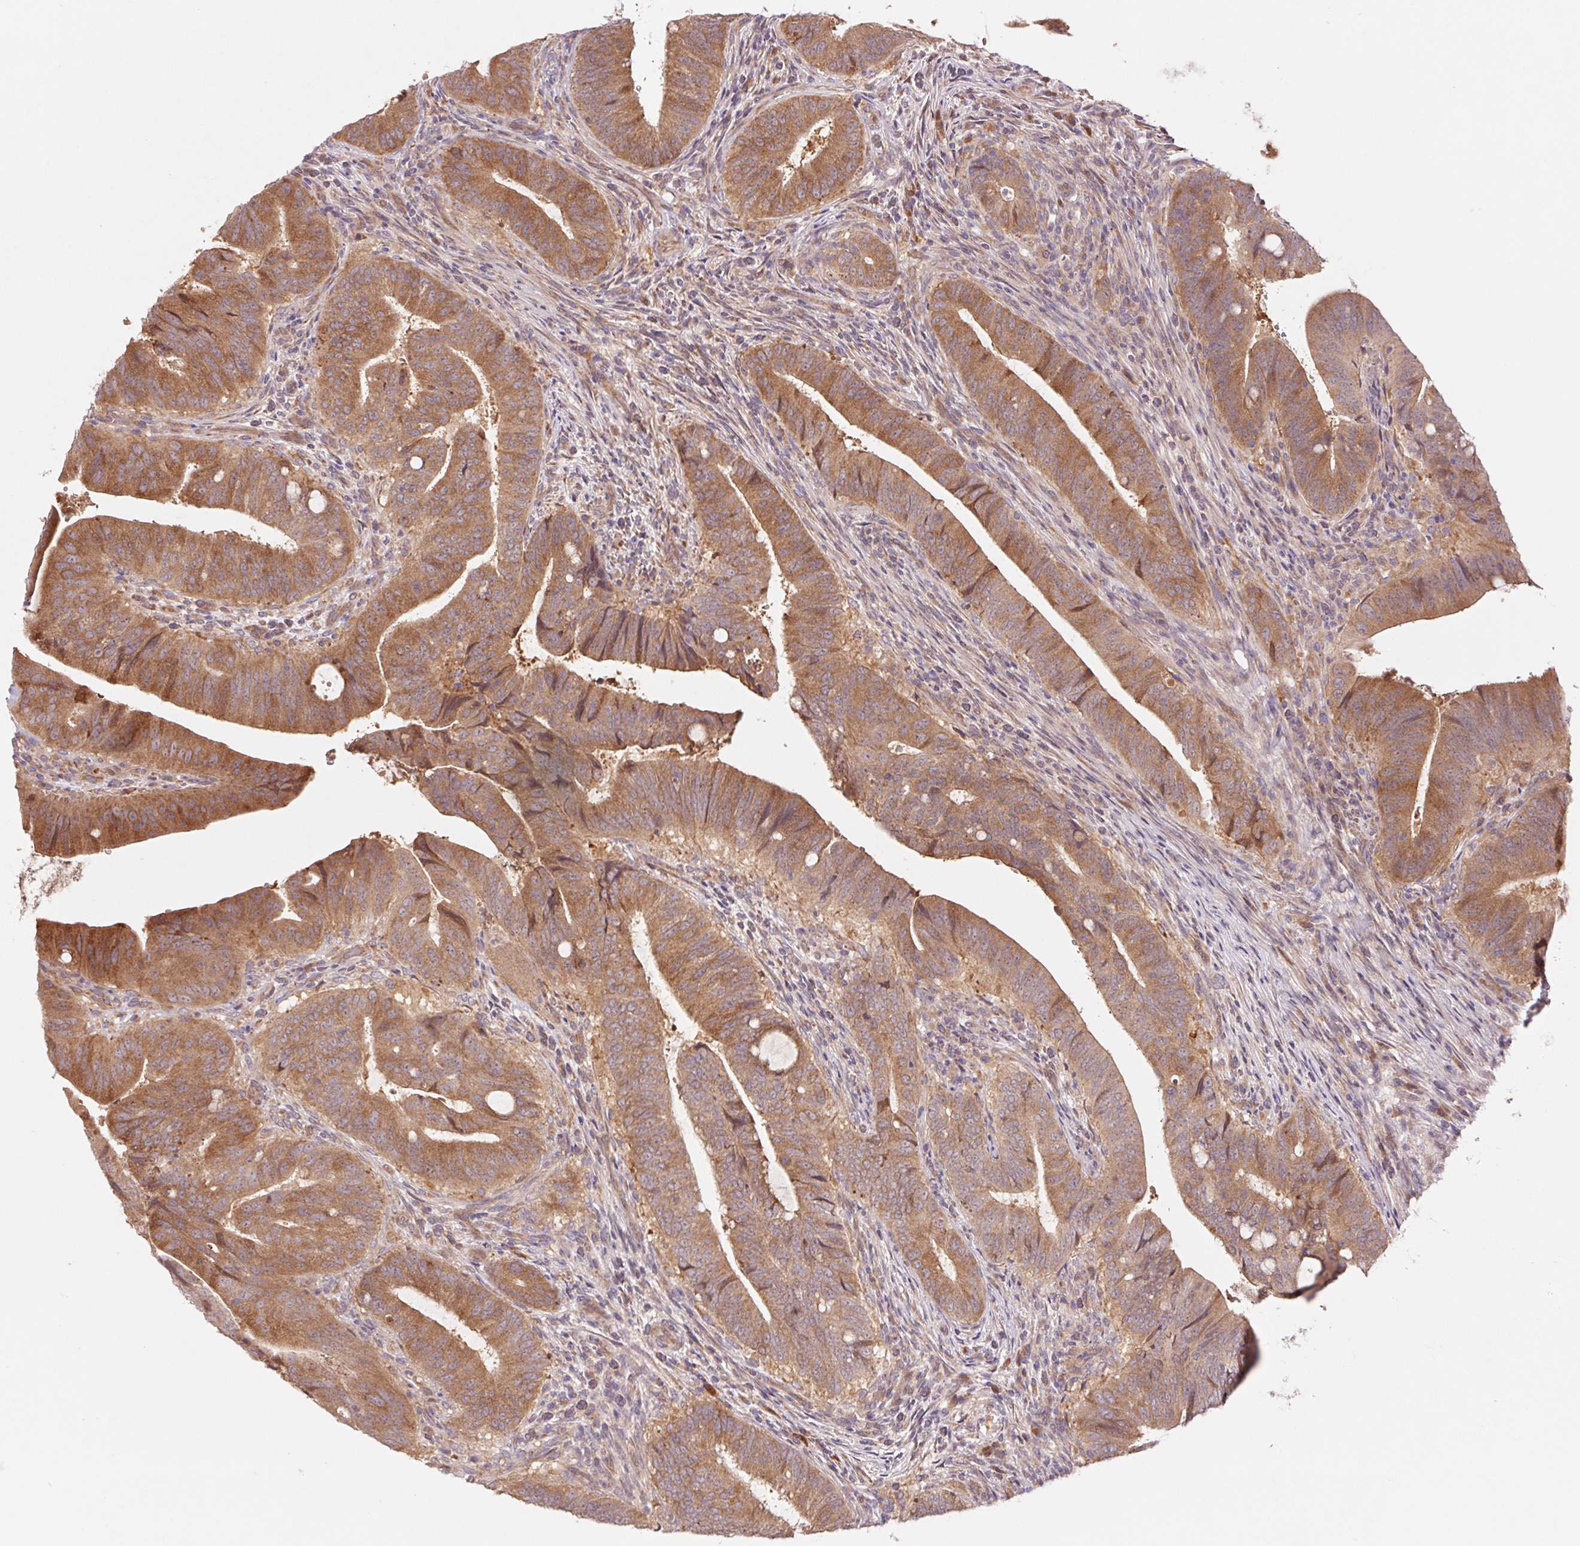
{"staining": {"intensity": "moderate", "quantity": ">75%", "location": "cytoplasmic/membranous"}, "tissue": "colorectal cancer", "cell_type": "Tumor cells", "image_type": "cancer", "snomed": [{"axis": "morphology", "description": "Adenocarcinoma, NOS"}, {"axis": "topography", "description": "Colon"}], "caption": "Tumor cells show moderate cytoplasmic/membranous staining in approximately >75% of cells in adenocarcinoma (colorectal).", "gene": "RRM1", "patient": {"sex": "female", "age": 43}}